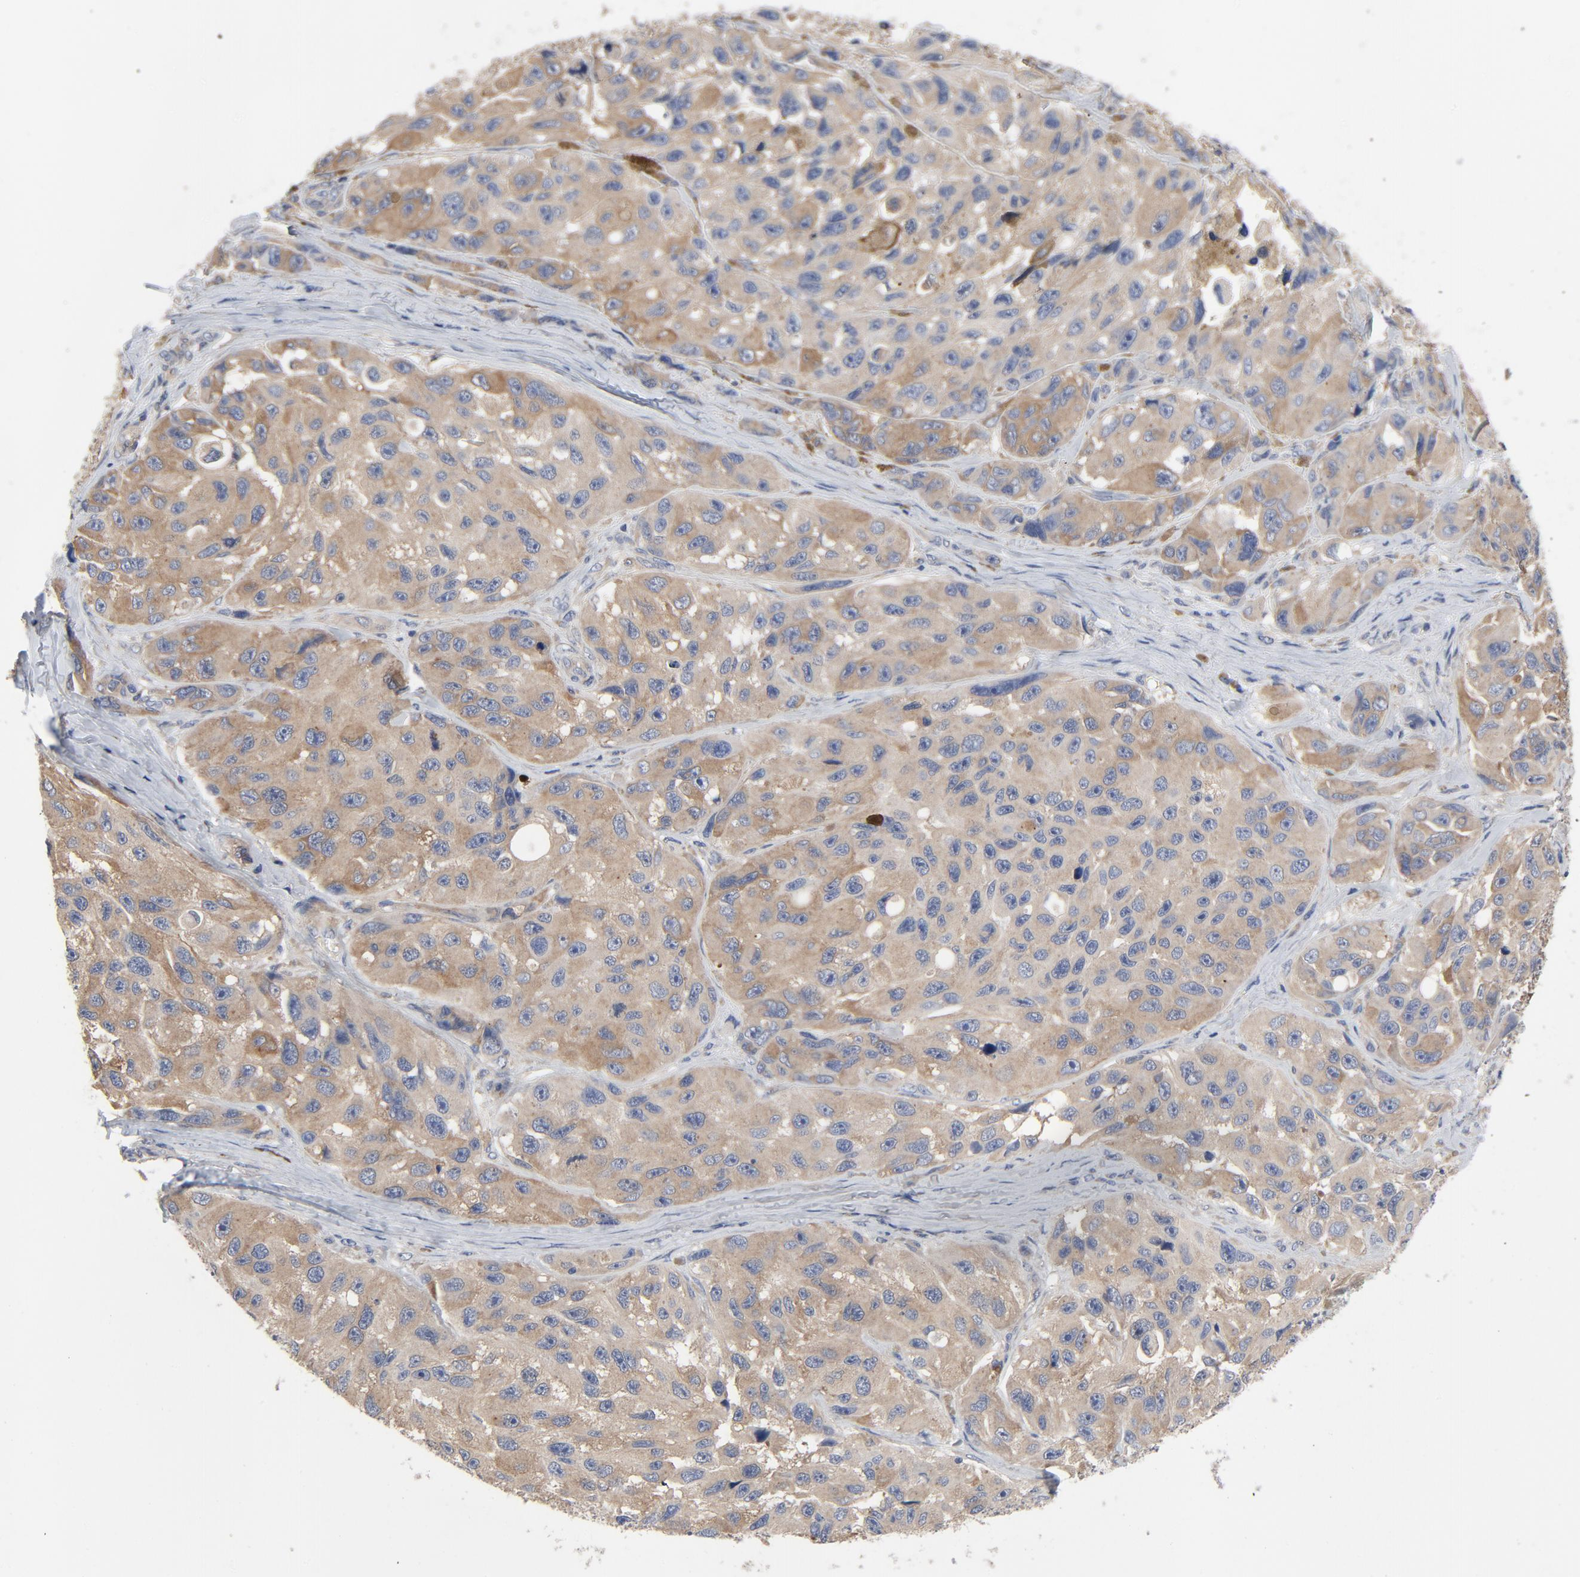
{"staining": {"intensity": "moderate", "quantity": ">75%", "location": "cytoplasmic/membranous"}, "tissue": "melanoma", "cell_type": "Tumor cells", "image_type": "cancer", "snomed": [{"axis": "morphology", "description": "Malignant melanoma, NOS"}, {"axis": "topography", "description": "Skin"}], "caption": "Melanoma was stained to show a protein in brown. There is medium levels of moderate cytoplasmic/membranous staining in about >75% of tumor cells.", "gene": "DYNLT3", "patient": {"sex": "female", "age": 73}}